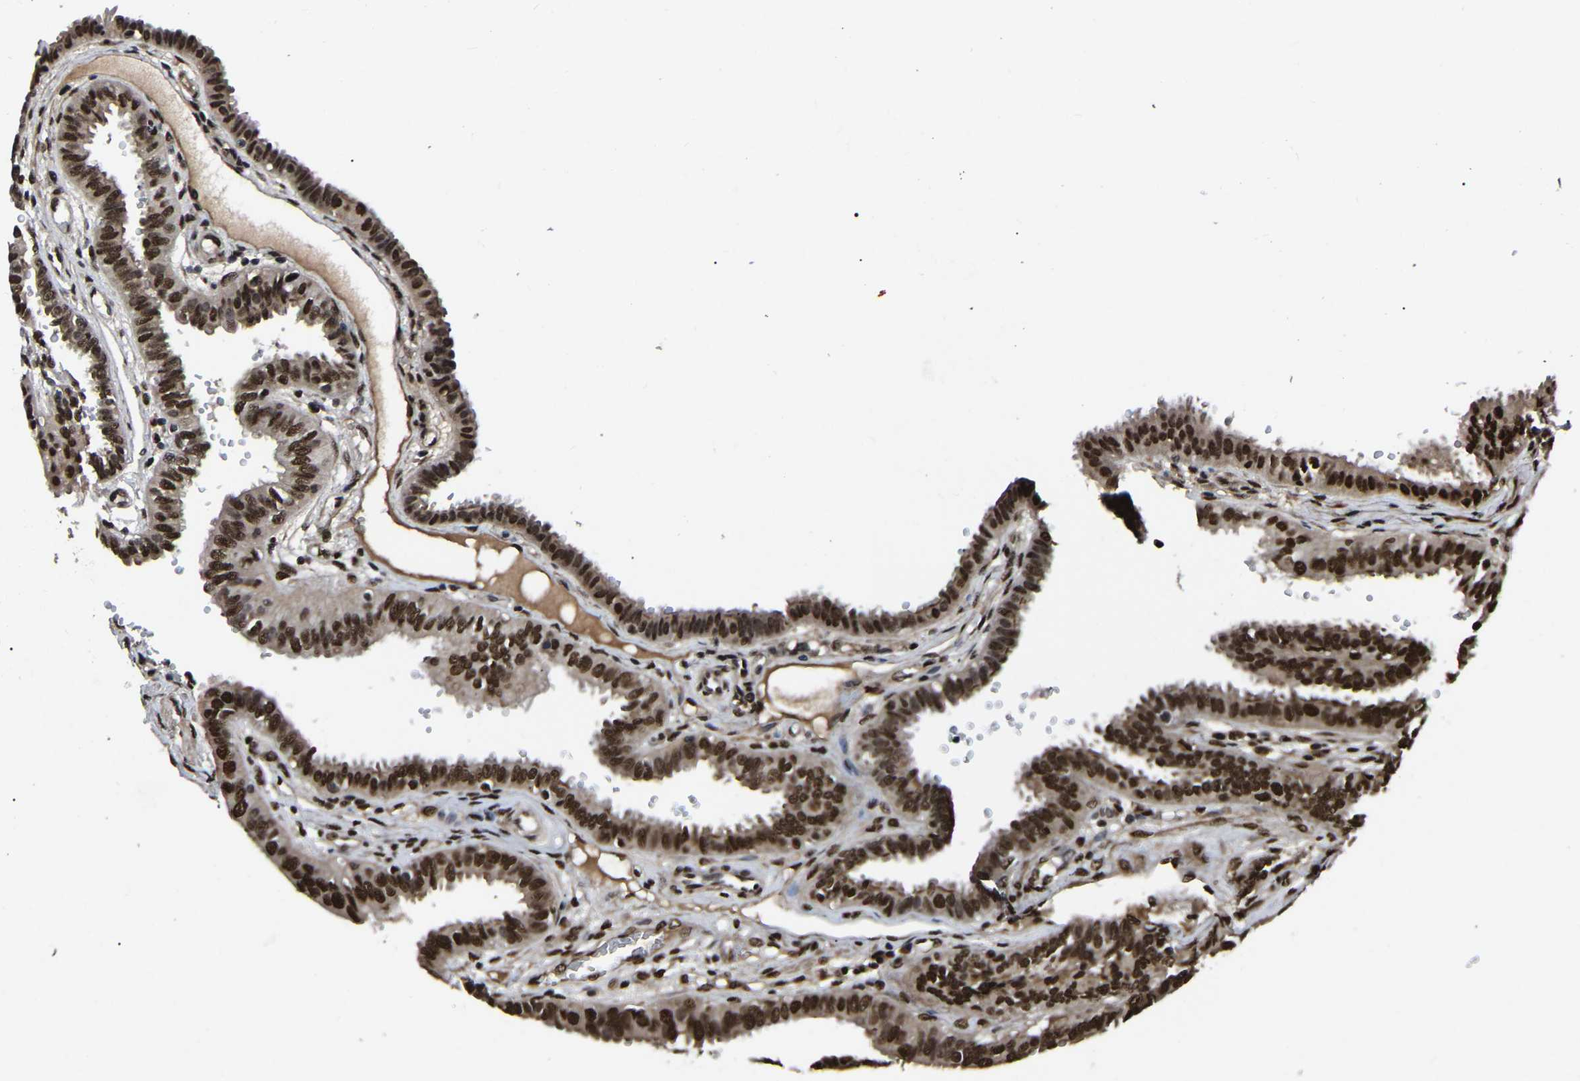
{"staining": {"intensity": "strong", "quantity": ">75%", "location": "nuclear"}, "tissue": "fallopian tube", "cell_type": "Glandular cells", "image_type": "normal", "snomed": [{"axis": "morphology", "description": "Normal tissue, NOS"}, {"axis": "topography", "description": "Fallopian tube"}, {"axis": "topography", "description": "Placenta"}], "caption": "A brown stain labels strong nuclear expression of a protein in glandular cells of unremarkable fallopian tube. Ihc stains the protein in brown and the nuclei are stained blue.", "gene": "TRIM35", "patient": {"sex": "female", "age": 32}}